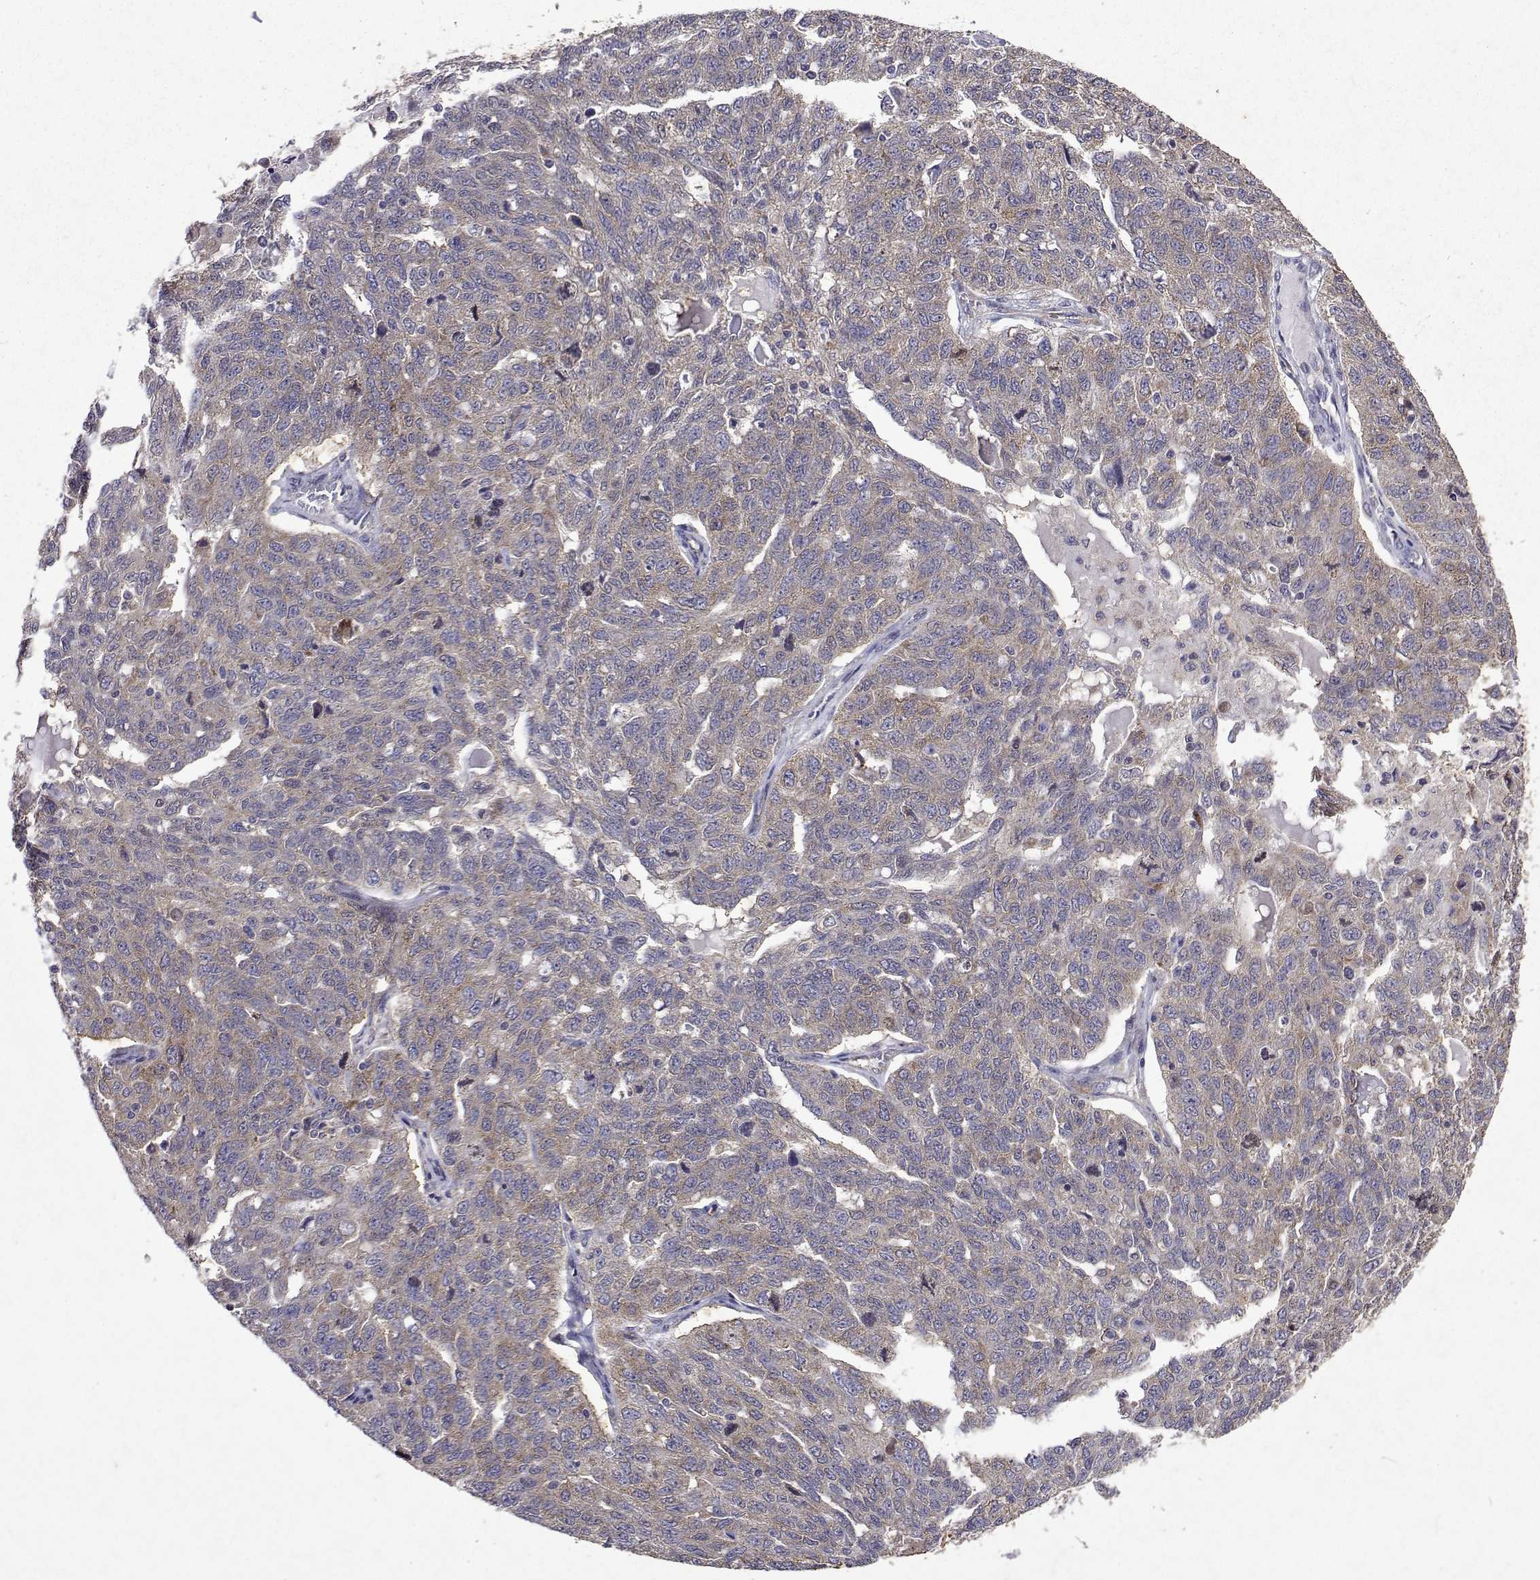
{"staining": {"intensity": "weak", "quantity": "<25%", "location": "cytoplasmic/membranous"}, "tissue": "ovarian cancer", "cell_type": "Tumor cells", "image_type": "cancer", "snomed": [{"axis": "morphology", "description": "Cystadenocarcinoma, serous, NOS"}, {"axis": "topography", "description": "Ovary"}], "caption": "Tumor cells show no significant protein expression in ovarian cancer.", "gene": "TARBP2", "patient": {"sex": "female", "age": 71}}